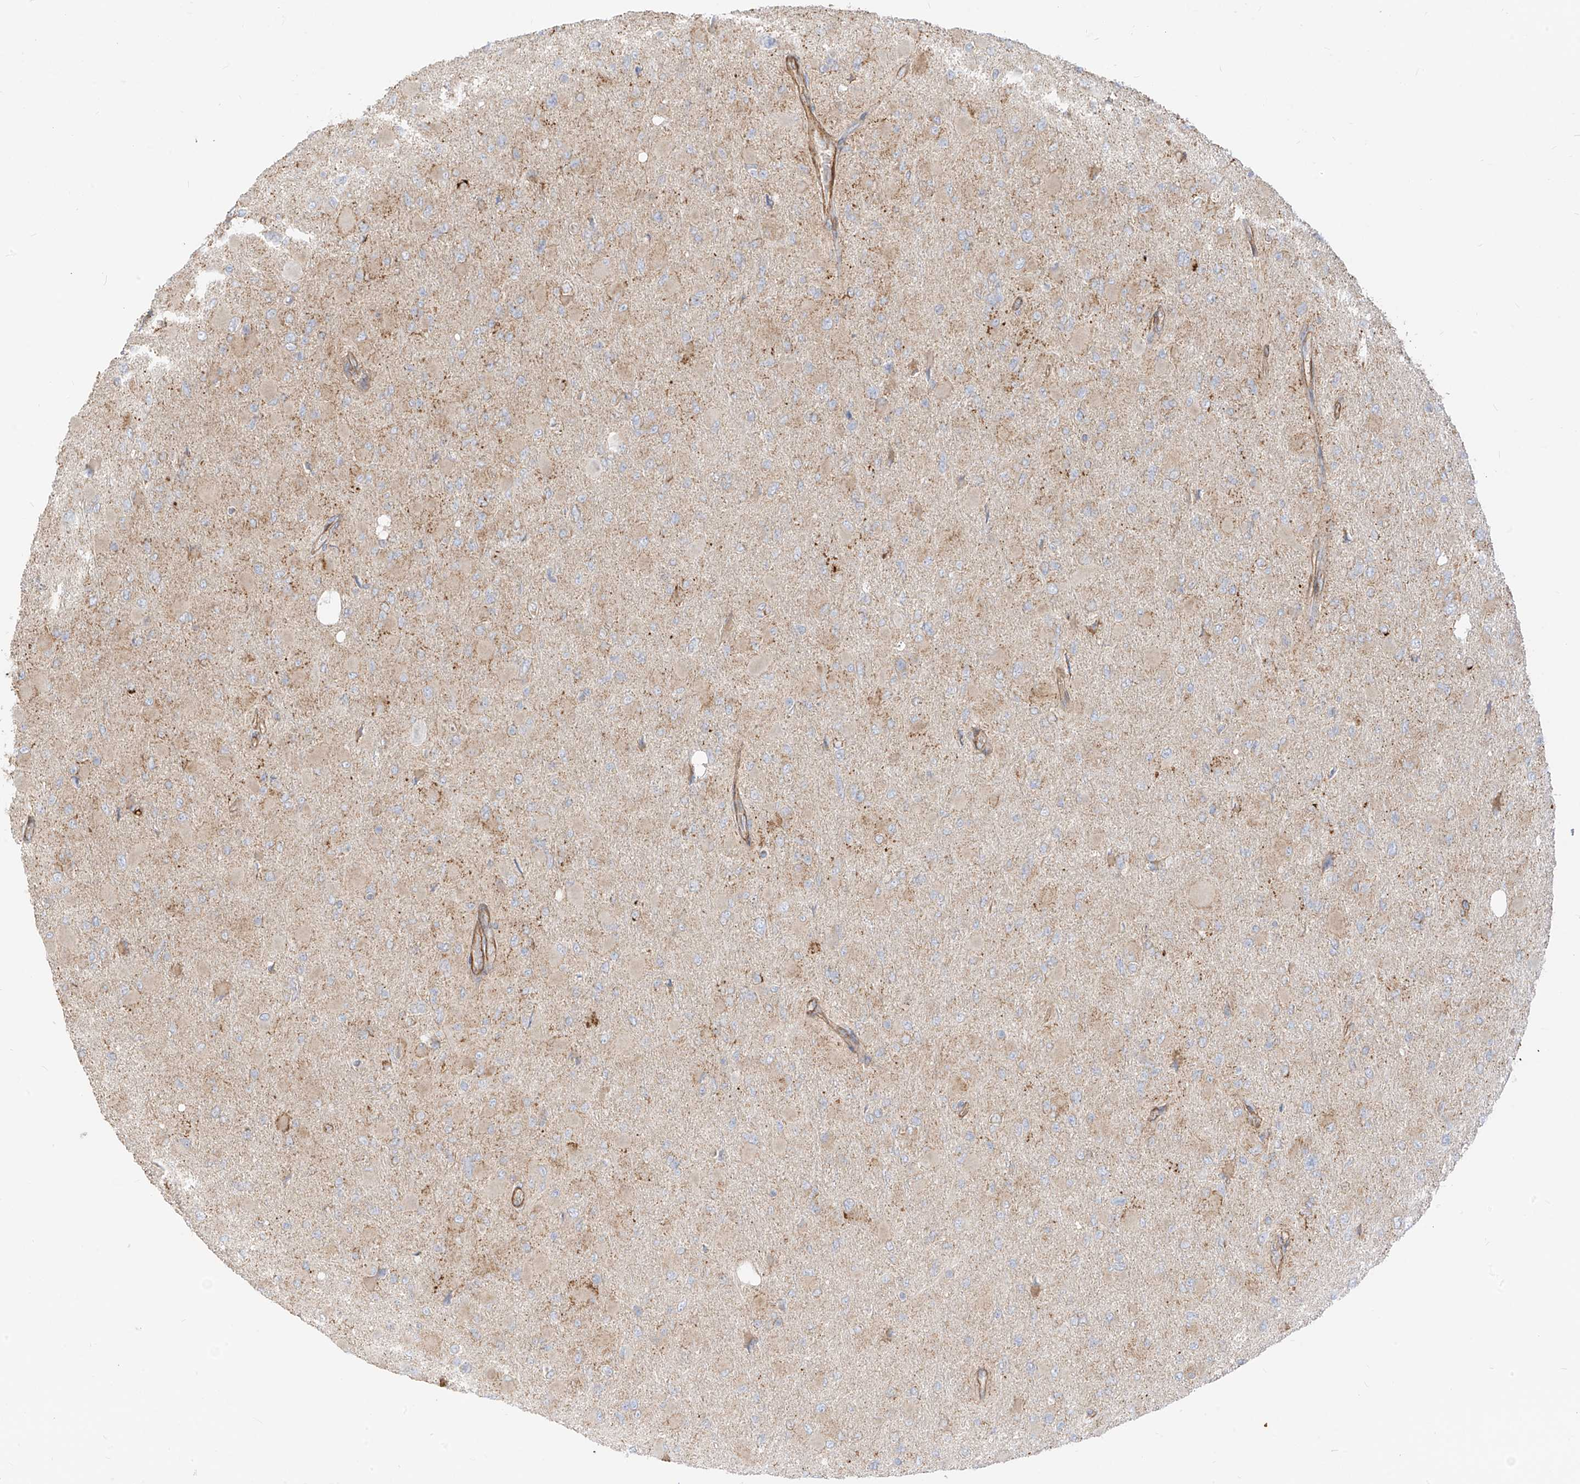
{"staining": {"intensity": "negative", "quantity": "none", "location": "none"}, "tissue": "glioma", "cell_type": "Tumor cells", "image_type": "cancer", "snomed": [{"axis": "morphology", "description": "Glioma, malignant, High grade"}, {"axis": "topography", "description": "Cerebral cortex"}], "caption": "An IHC histopathology image of malignant glioma (high-grade) is shown. There is no staining in tumor cells of malignant glioma (high-grade).", "gene": "PLCL1", "patient": {"sex": "female", "age": 36}}